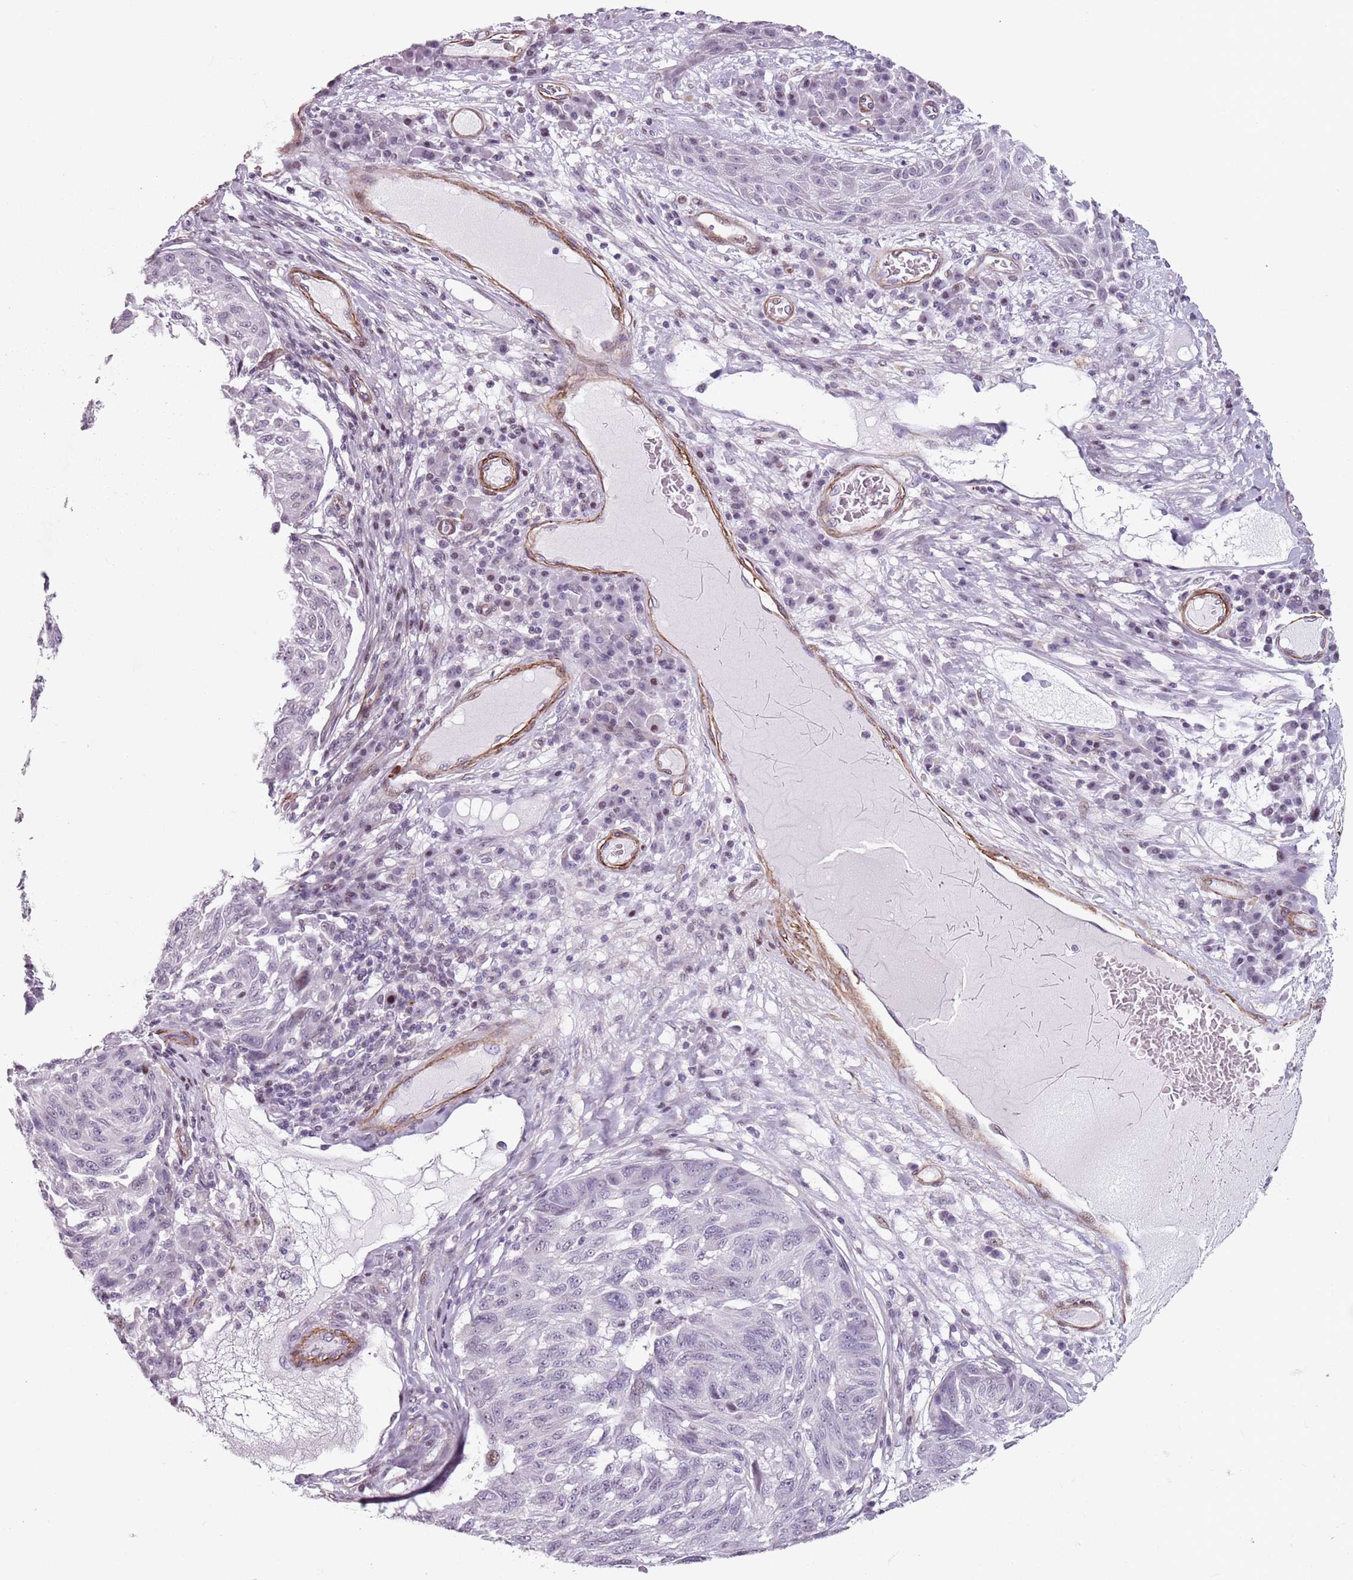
{"staining": {"intensity": "negative", "quantity": "none", "location": "none"}, "tissue": "melanoma", "cell_type": "Tumor cells", "image_type": "cancer", "snomed": [{"axis": "morphology", "description": "Malignant melanoma, NOS"}, {"axis": "topography", "description": "Skin"}], "caption": "Histopathology image shows no protein expression in tumor cells of melanoma tissue.", "gene": "TMC4", "patient": {"sex": "male", "age": 53}}